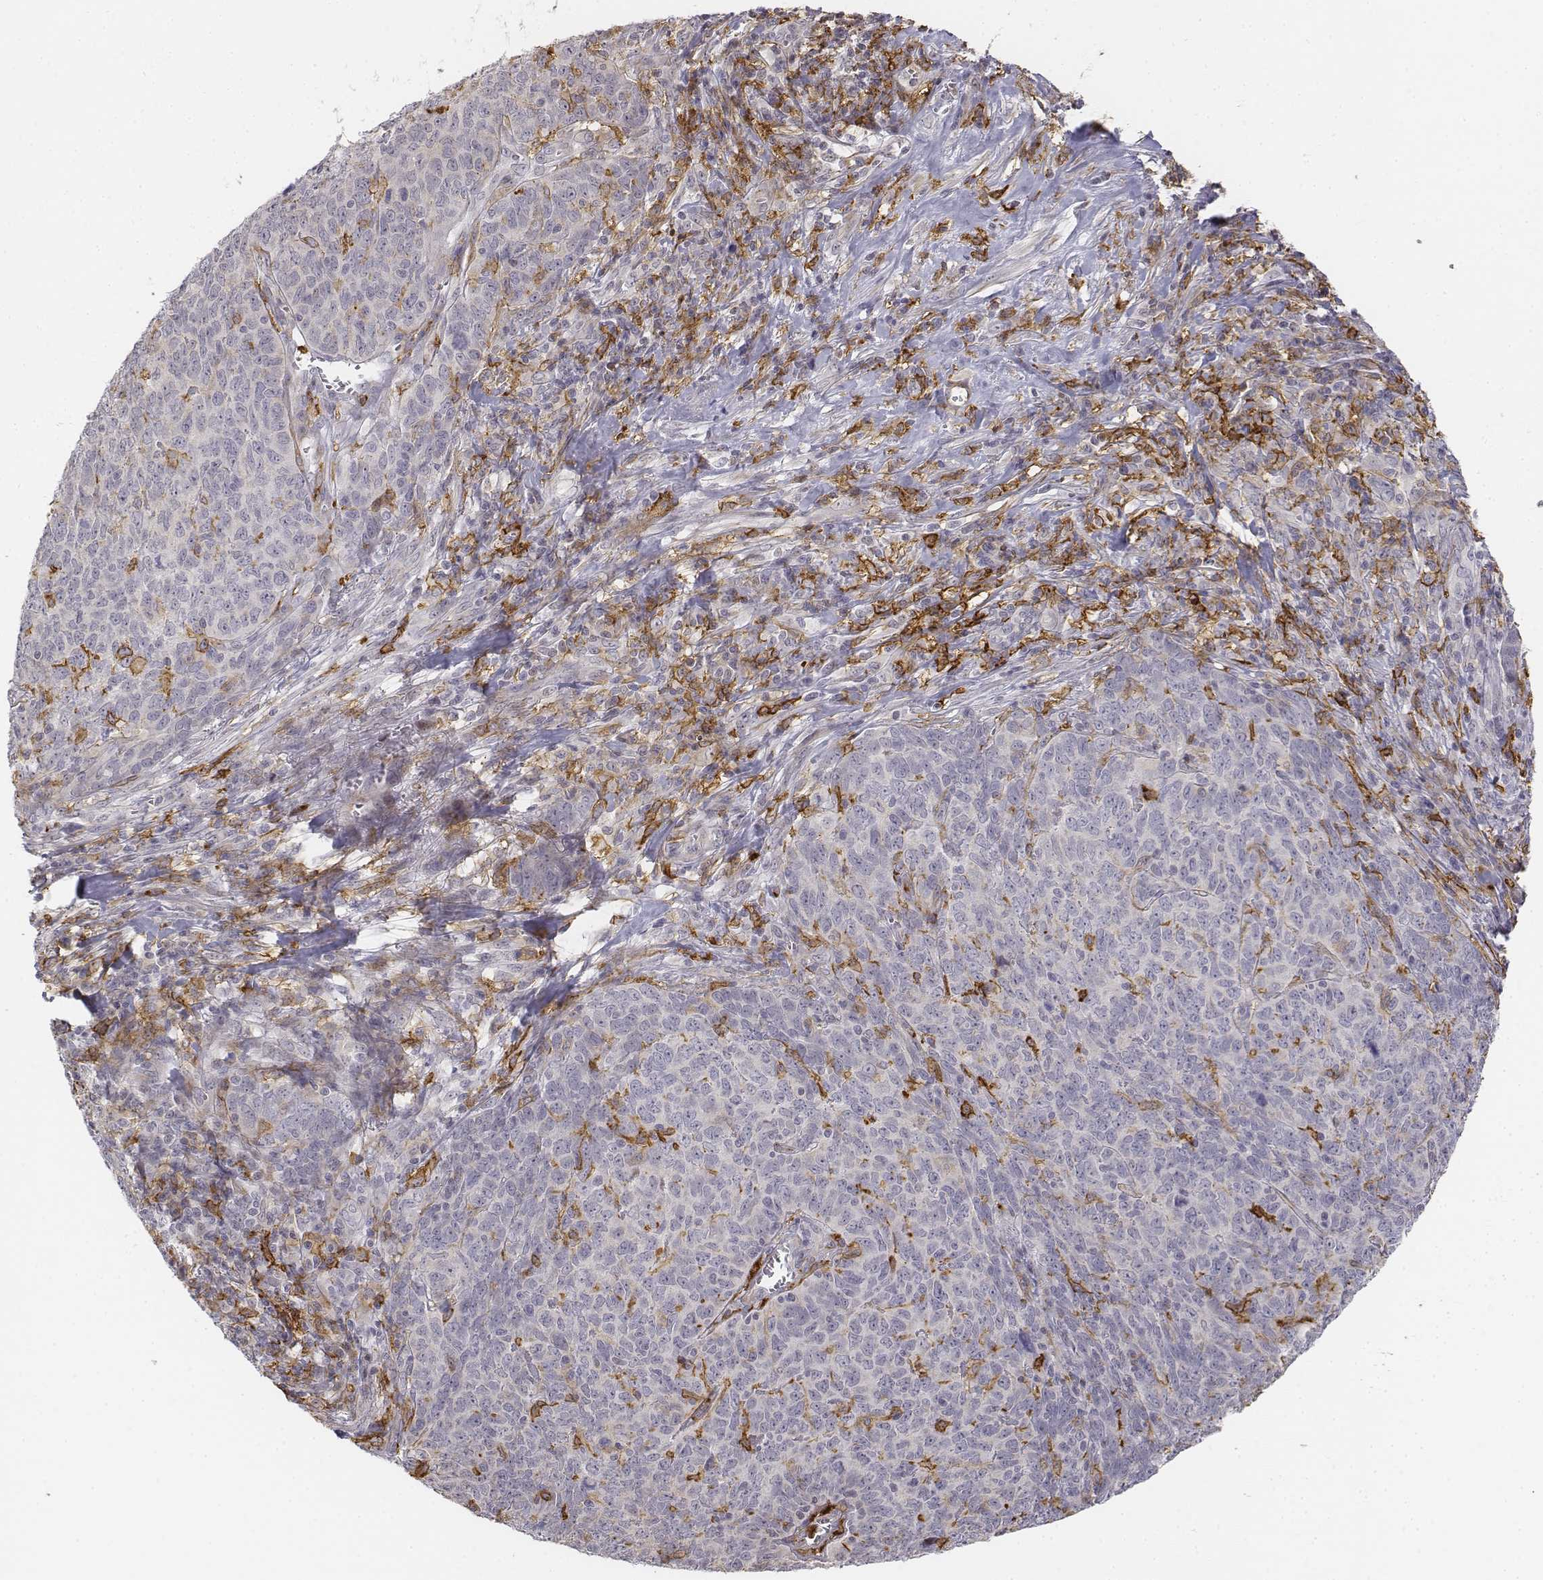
{"staining": {"intensity": "negative", "quantity": "none", "location": "none"}, "tissue": "skin cancer", "cell_type": "Tumor cells", "image_type": "cancer", "snomed": [{"axis": "morphology", "description": "Squamous cell carcinoma, NOS"}, {"axis": "topography", "description": "Skin"}, {"axis": "topography", "description": "Anal"}], "caption": "This is a micrograph of immunohistochemistry (IHC) staining of skin cancer (squamous cell carcinoma), which shows no staining in tumor cells. (DAB (3,3'-diaminobenzidine) immunohistochemistry (IHC), high magnification).", "gene": "CD14", "patient": {"sex": "female", "age": 51}}